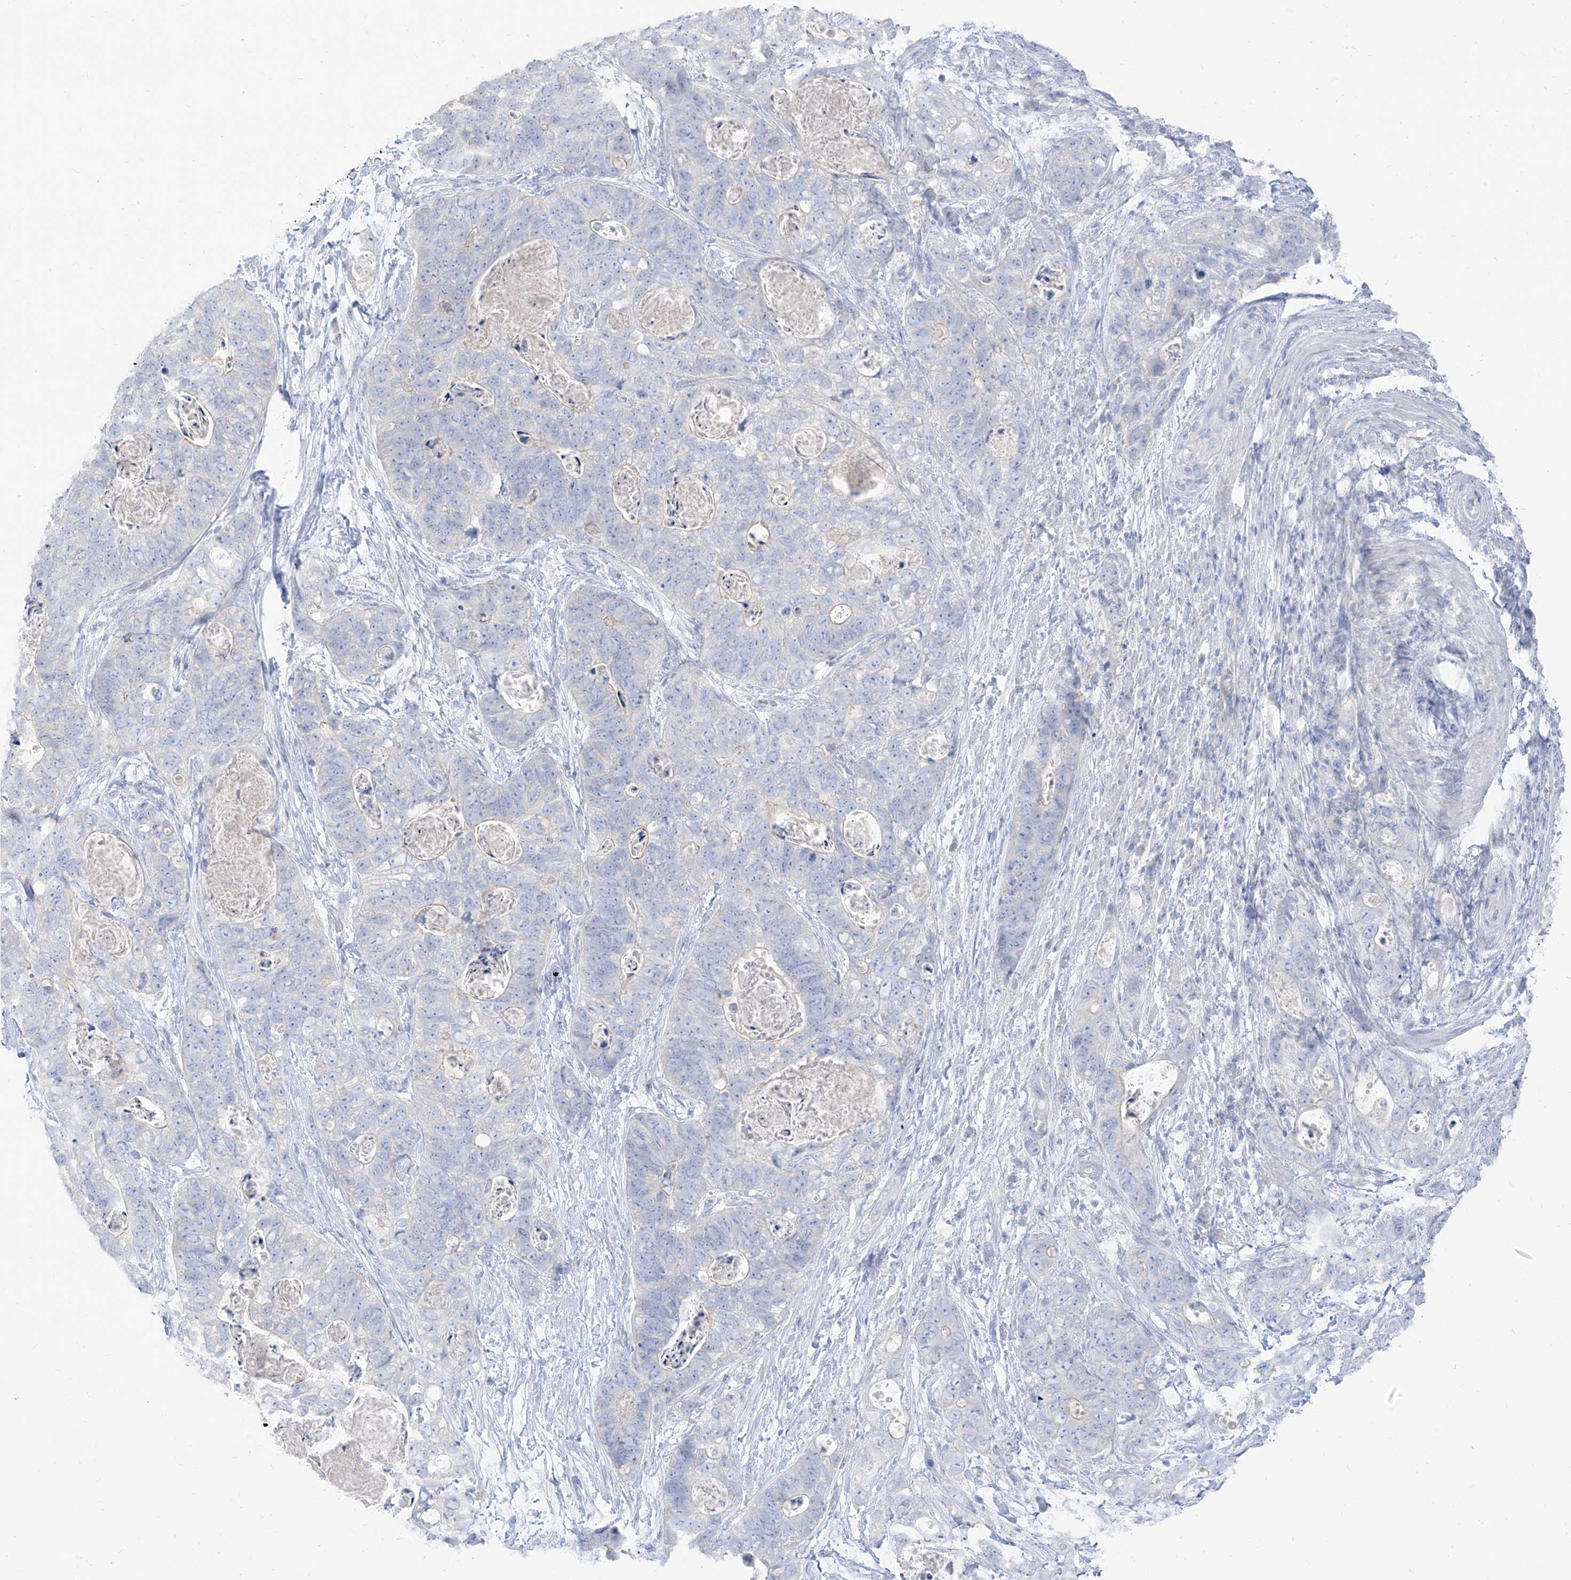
{"staining": {"intensity": "negative", "quantity": "none", "location": "none"}, "tissue": "stomach cancer", "cell_type": "Tumor cells", "image_type": "cancer", "snomed": [{"axis": "morphology", "description": "Adenocarcinoma, NOS"}, {"axis": "topography", "description": "Stomach"}], "caption": "Immunohistochemical staining of human stomach cancer reveals no significant staining in tumor cells.", "gene": "ARHGEF40", "patient": {"sex": "female", "age": 89}}